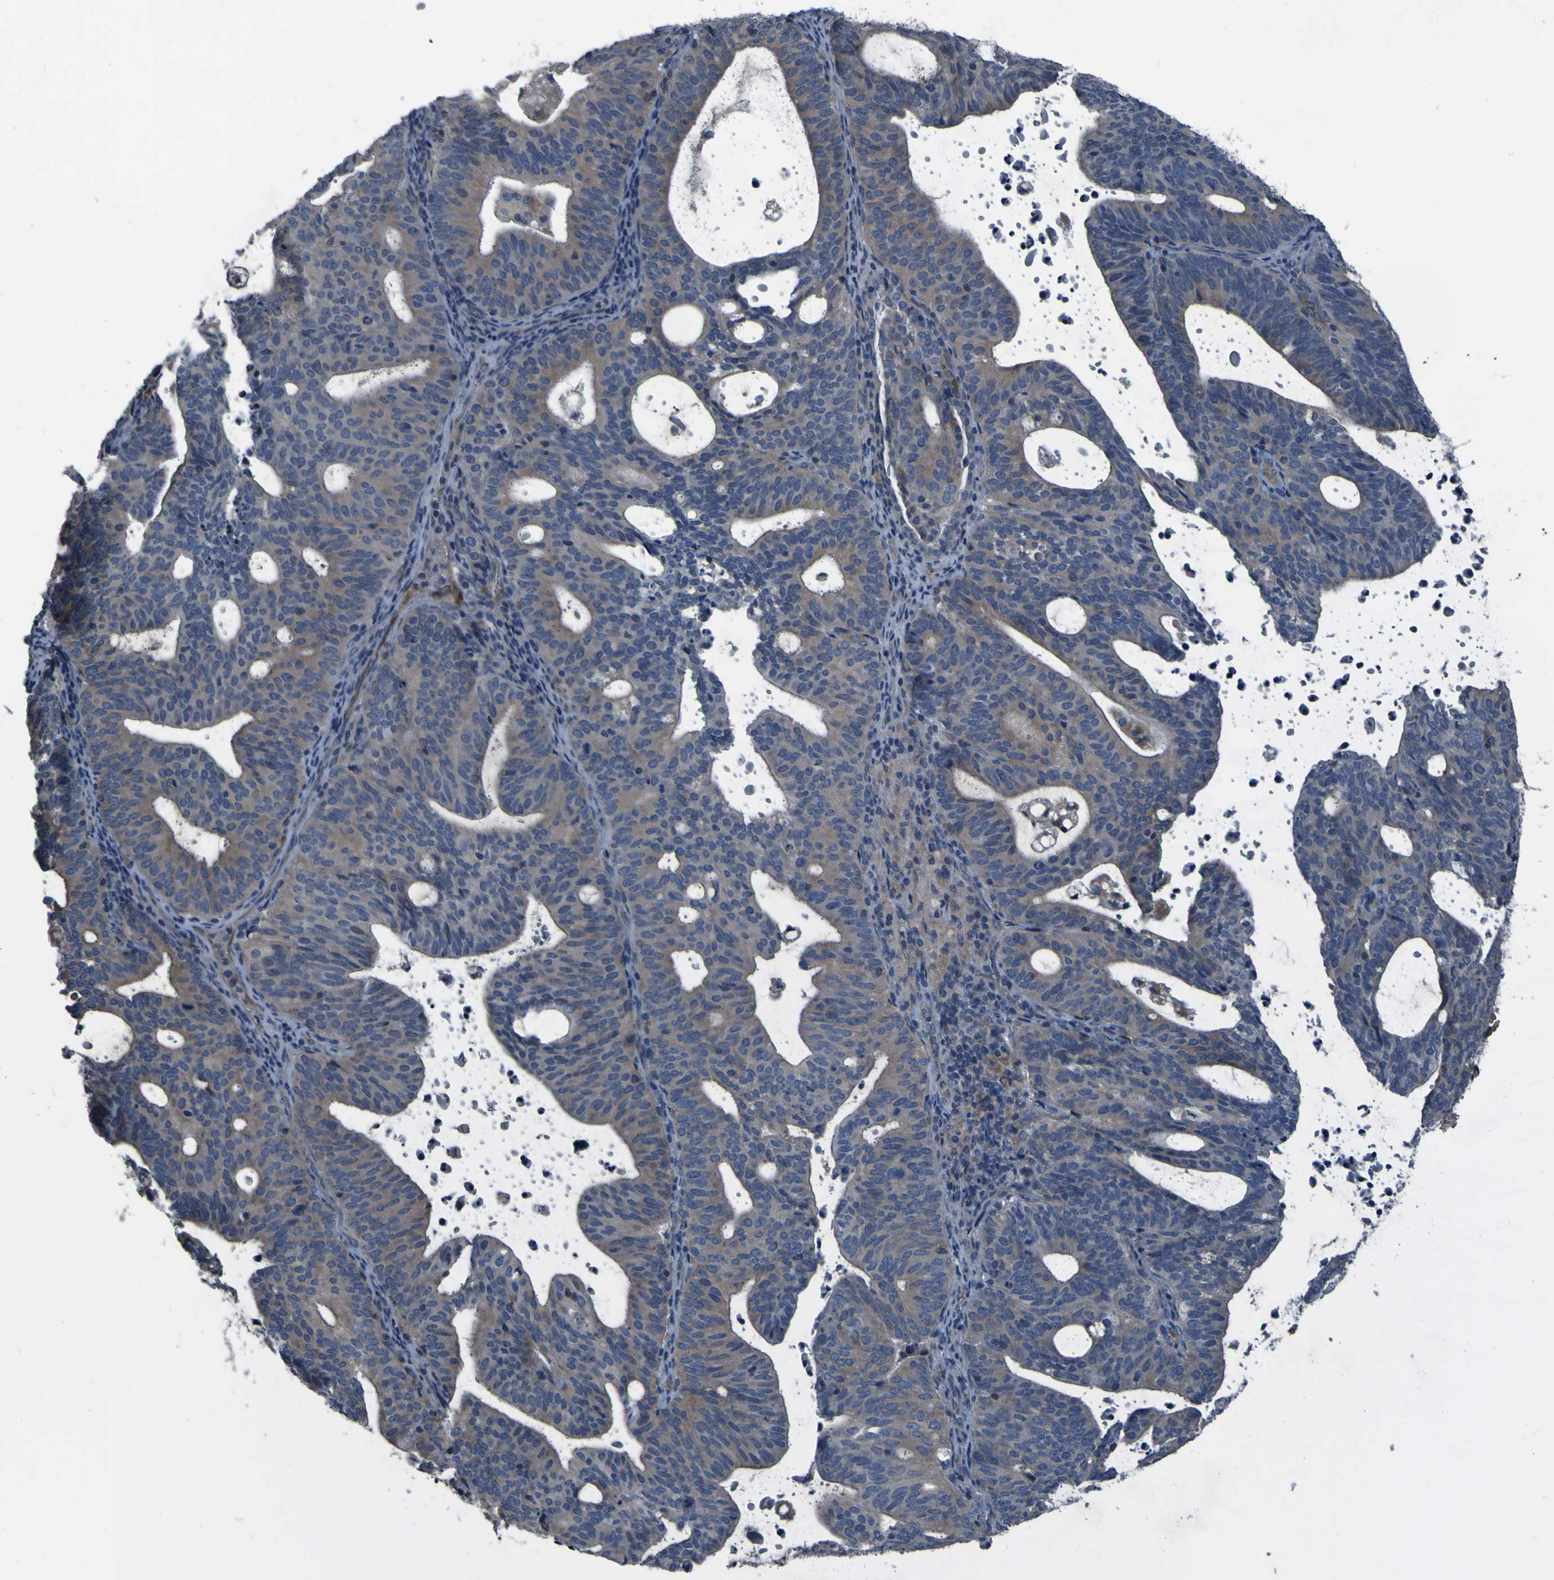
{"staining": {"intensity": "weak", "quantity": ">75%", "location": "cytoplasmic/membranous"}, "tissue": "endometrial cancer", "cell_type": "Tumor cells", "image_type": "cancer", "snomed": [{"axis": "morphology", "description": "Adenocarcinoma, NOS"}, {"axis": "topography", "description": "Uterus"}], "caption": "A photomicrograph of human adenocarcinoma (endometrial) stained for a protein reveals weak cytoplasmic/membranous brown staining in tumor cells. The protein of interest is stained brown, and the nuclei are stained in blue (DAB IHC with brightfield microscopy, high magnification).", "gene": "GRAMD1A", "patient": {"sex": "female", "age": 83}}